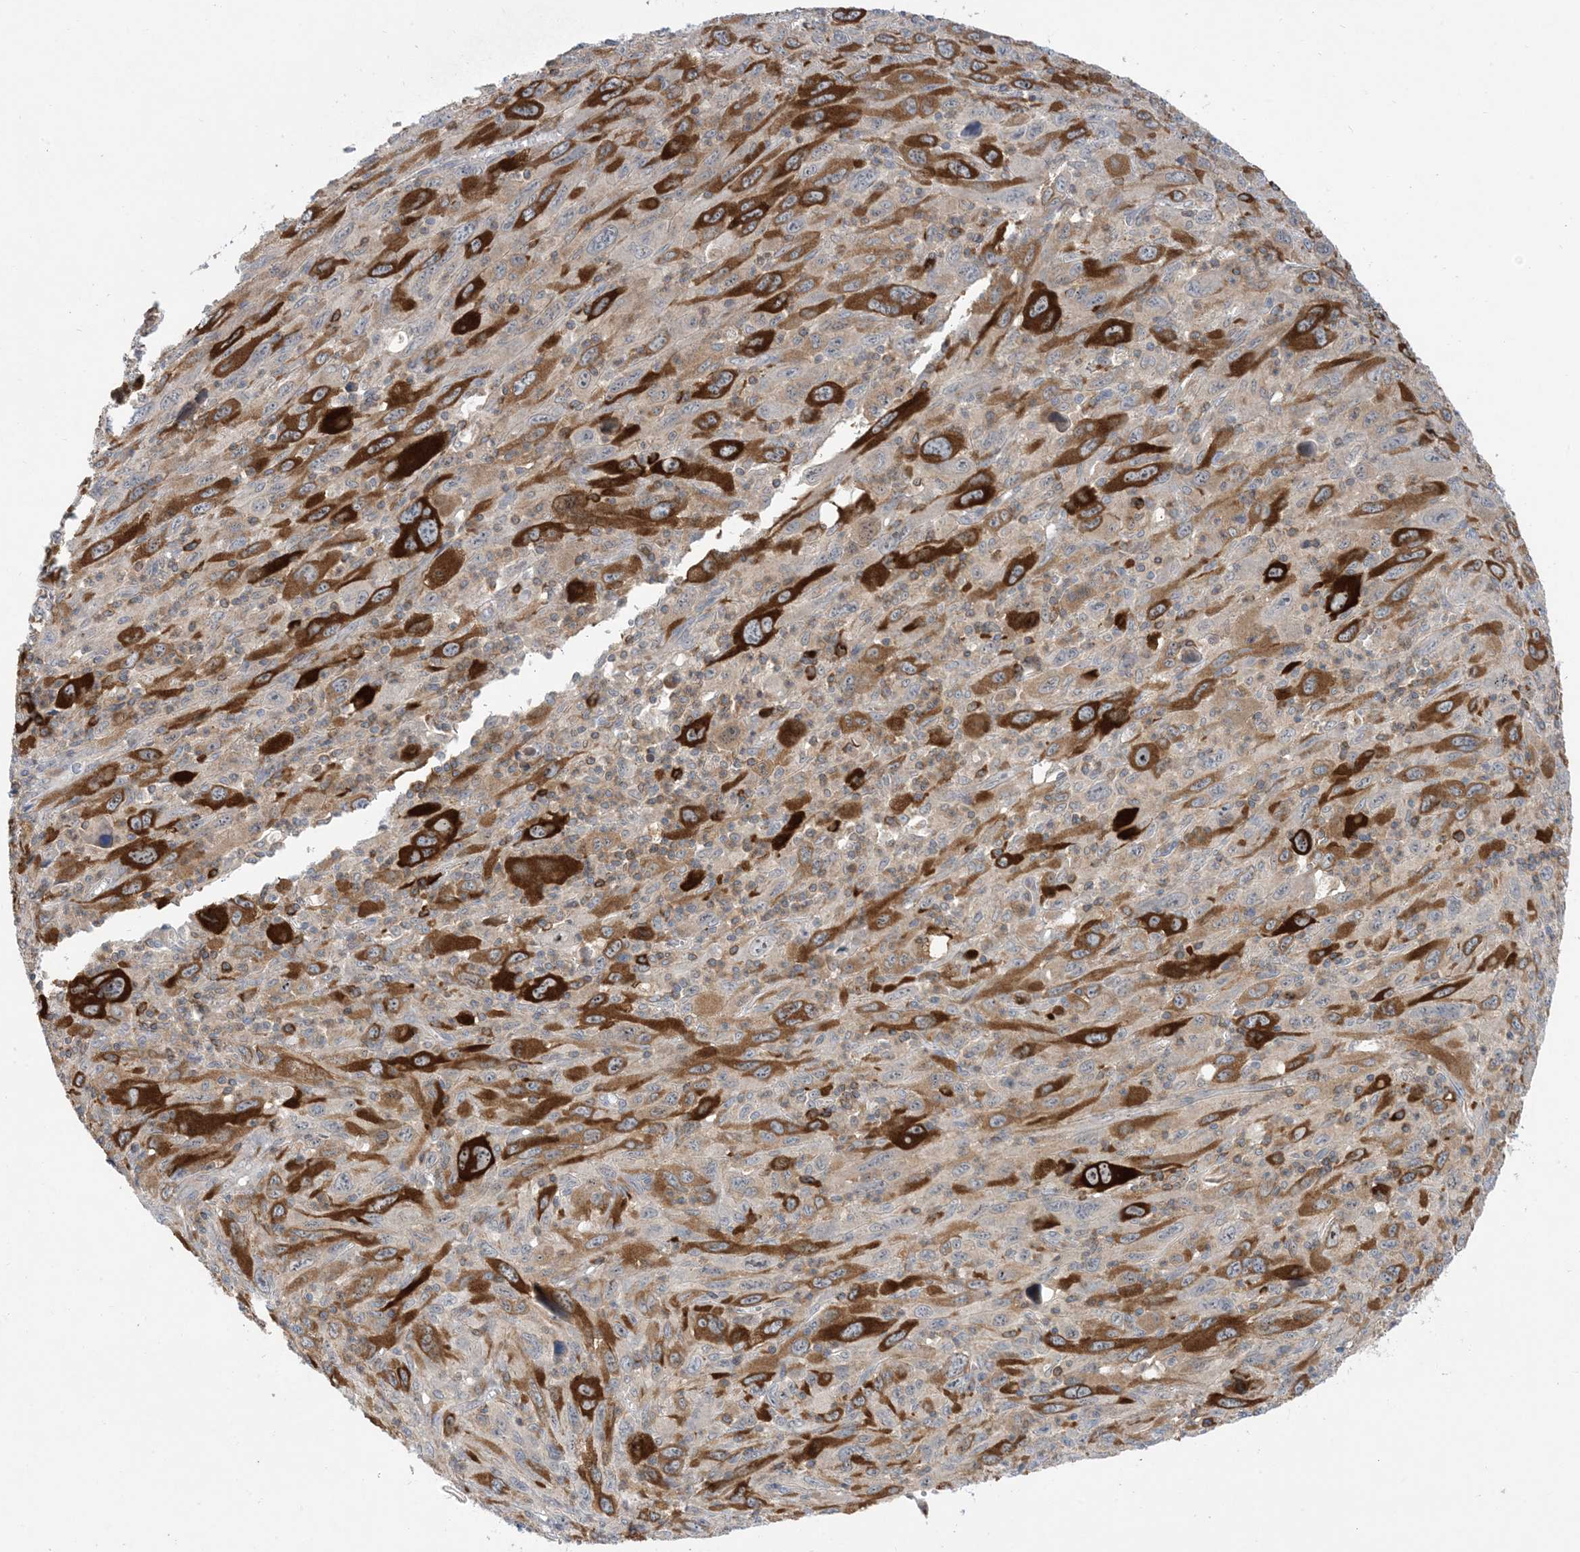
{"staining": {"intensity": "strong", "quantity": "<25%", "location": "cytoplasmic/membranous"}, "tissue": "melanoma", "cell_type": "Tumor cells", "image_type": "cancer", "snomed": [{"axis": "morphology", "description": "Malignant melanoma, Metastatic site"}, {"axis": "topography", "description": "Skin"}], "caption": "Human malignant melanoma (metastatic site) stained with a protein marker reveals strong staining in tumor cells.", "gene": "AOC1", "patient": {"sex": "female", "age": 56}}